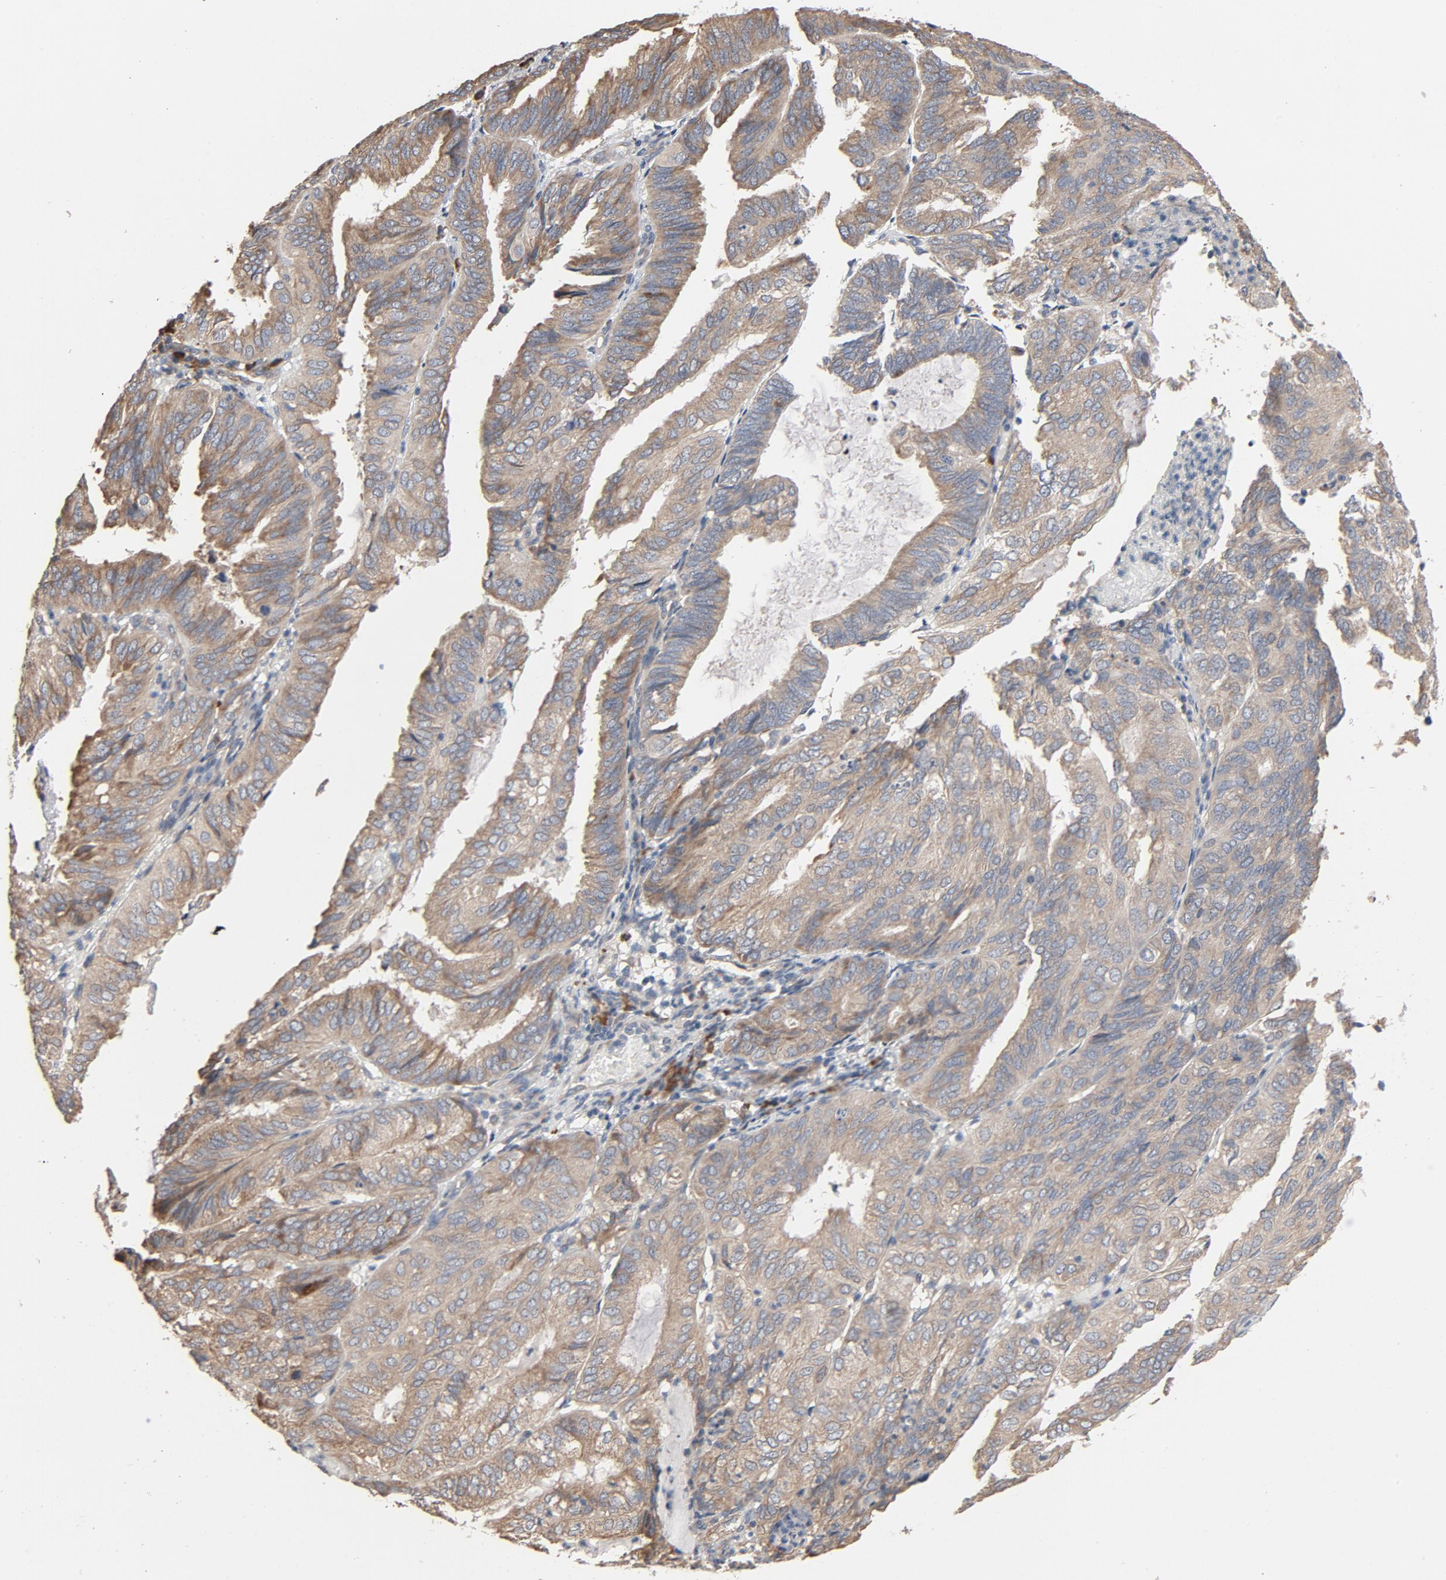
{"staining": {"intensity": "weak", "quantity": ">75%", "location": "cytoplasmic/membranous"}, "tissue": "endometrial cancer", "cell_type": "Tumor cells", "image_type": "cancer", "snomed": [{"axis": "morphology", "description": "Adenocarcinoma, NOS"}, {"axis": "topography", "description": "Endometrium"}], "caption": "Weak cytoplasmic/membranous protein expression is identified in approximately >75% of tumor cells in endometrial cancer.", "gene": "TLR4", "patient": {"sex": "female", "age": 59}}